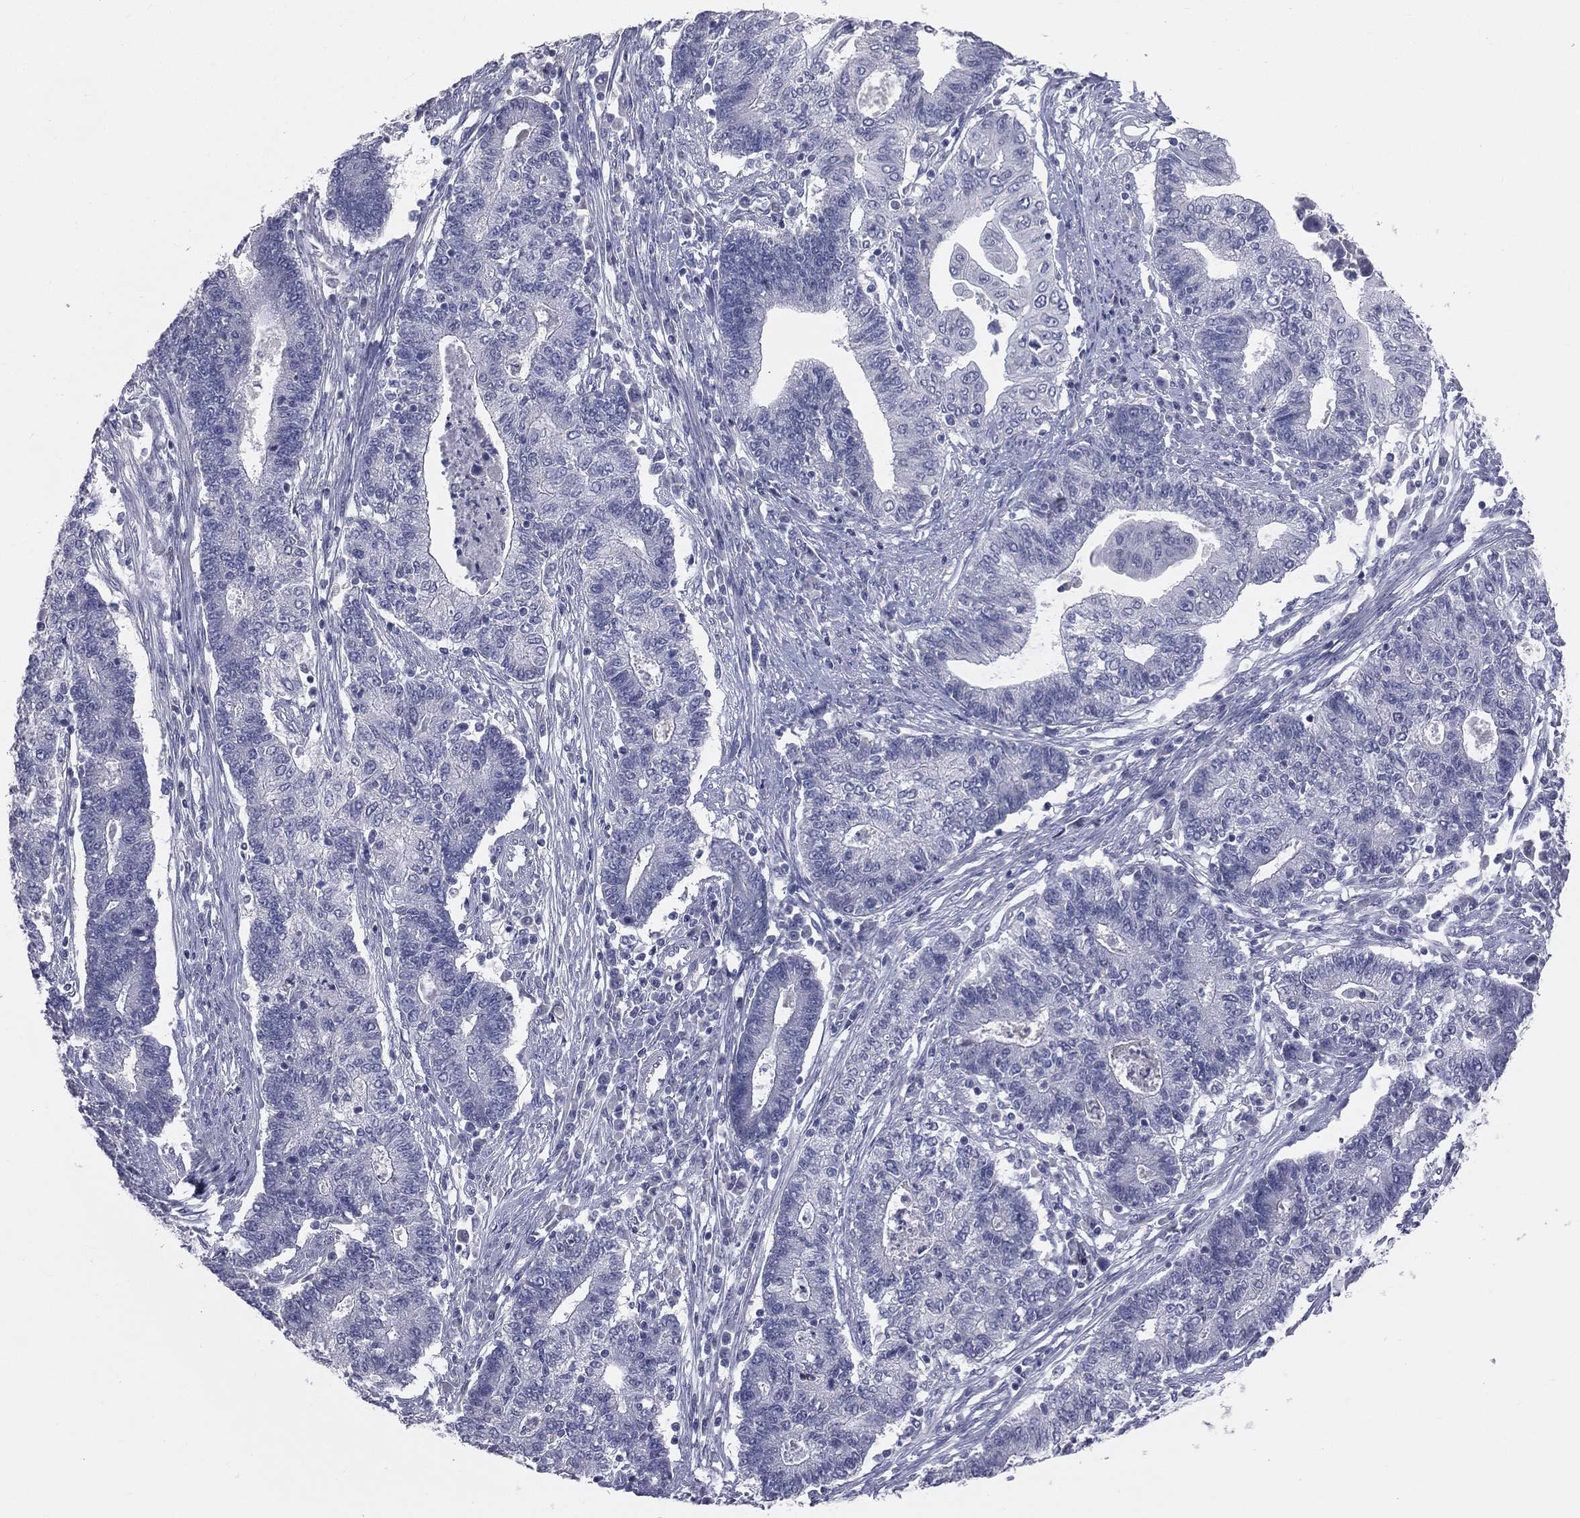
{"staining": {"intensity": "negative", "quantity": "none", "location": "none"}, "tissue": "endometrial cancer", "cell_type": "Tumor cells", "image_type": "cancer", "snomed": [{"axis": "morphology", "description": "Adenocarcinoma, NOS"}, {"axis": "topography", "description": "Uterus"}, {"axis": "topography", "description": "Endometrium"}], "caption": "Immunohistochemistry of endometrial adenocarcinoma demonstrates no staining in tumor cells.", "gene": "DMKN", "patient": {"sex": "female", "age": 54}}